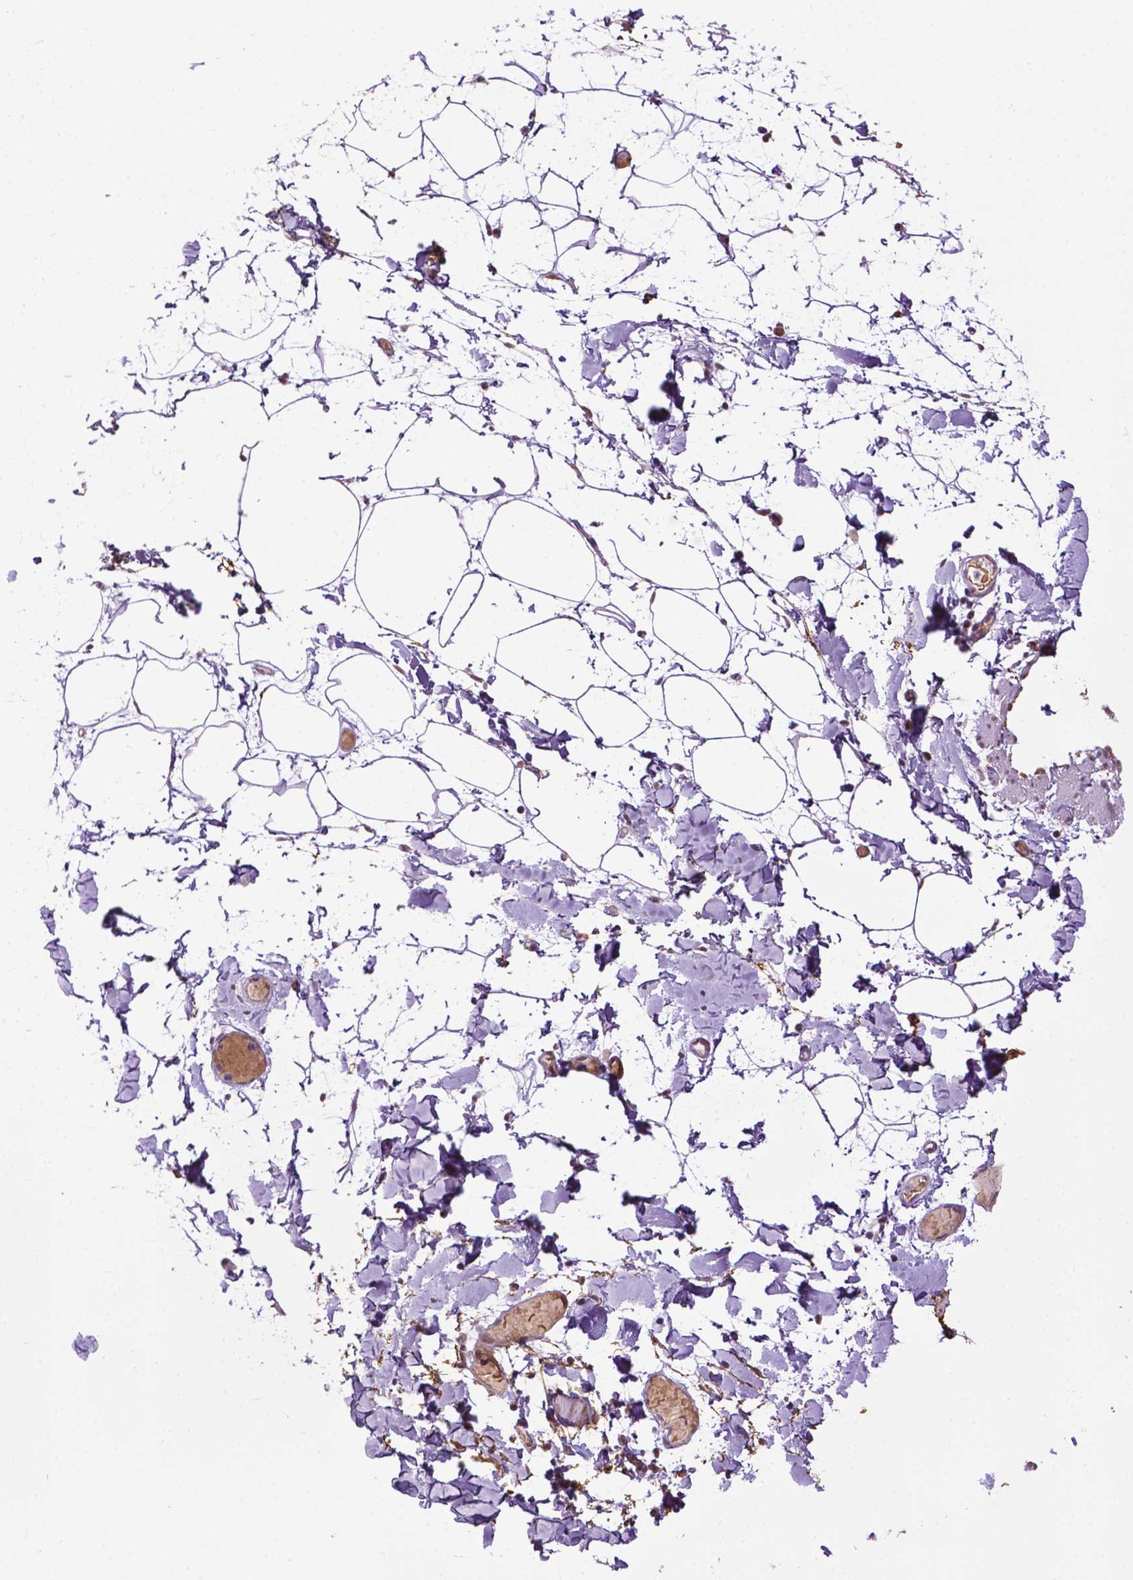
{"staining": {"intensity": "moderate", "quantity": "<25%", "location": "nuclear"}, "tissue": "adipose tissue", "cell_type": "Adipocytes", "image_type": "normal", "snomed": [{"axis": "morphology", "description": "Normal tissue, NOS"}, {"axis": "topography", "description": "Gallbladder"}, {"axis": "topography", "description": "Peripheral nerve tissue"}], "caption": "Protein expression analysis of normal adipose tissue displays moderate nuclear positivity in approximately <25% of adipocytes.", "gene": "UBQLN4", "patient": {"sex": "female", "age": 45}}